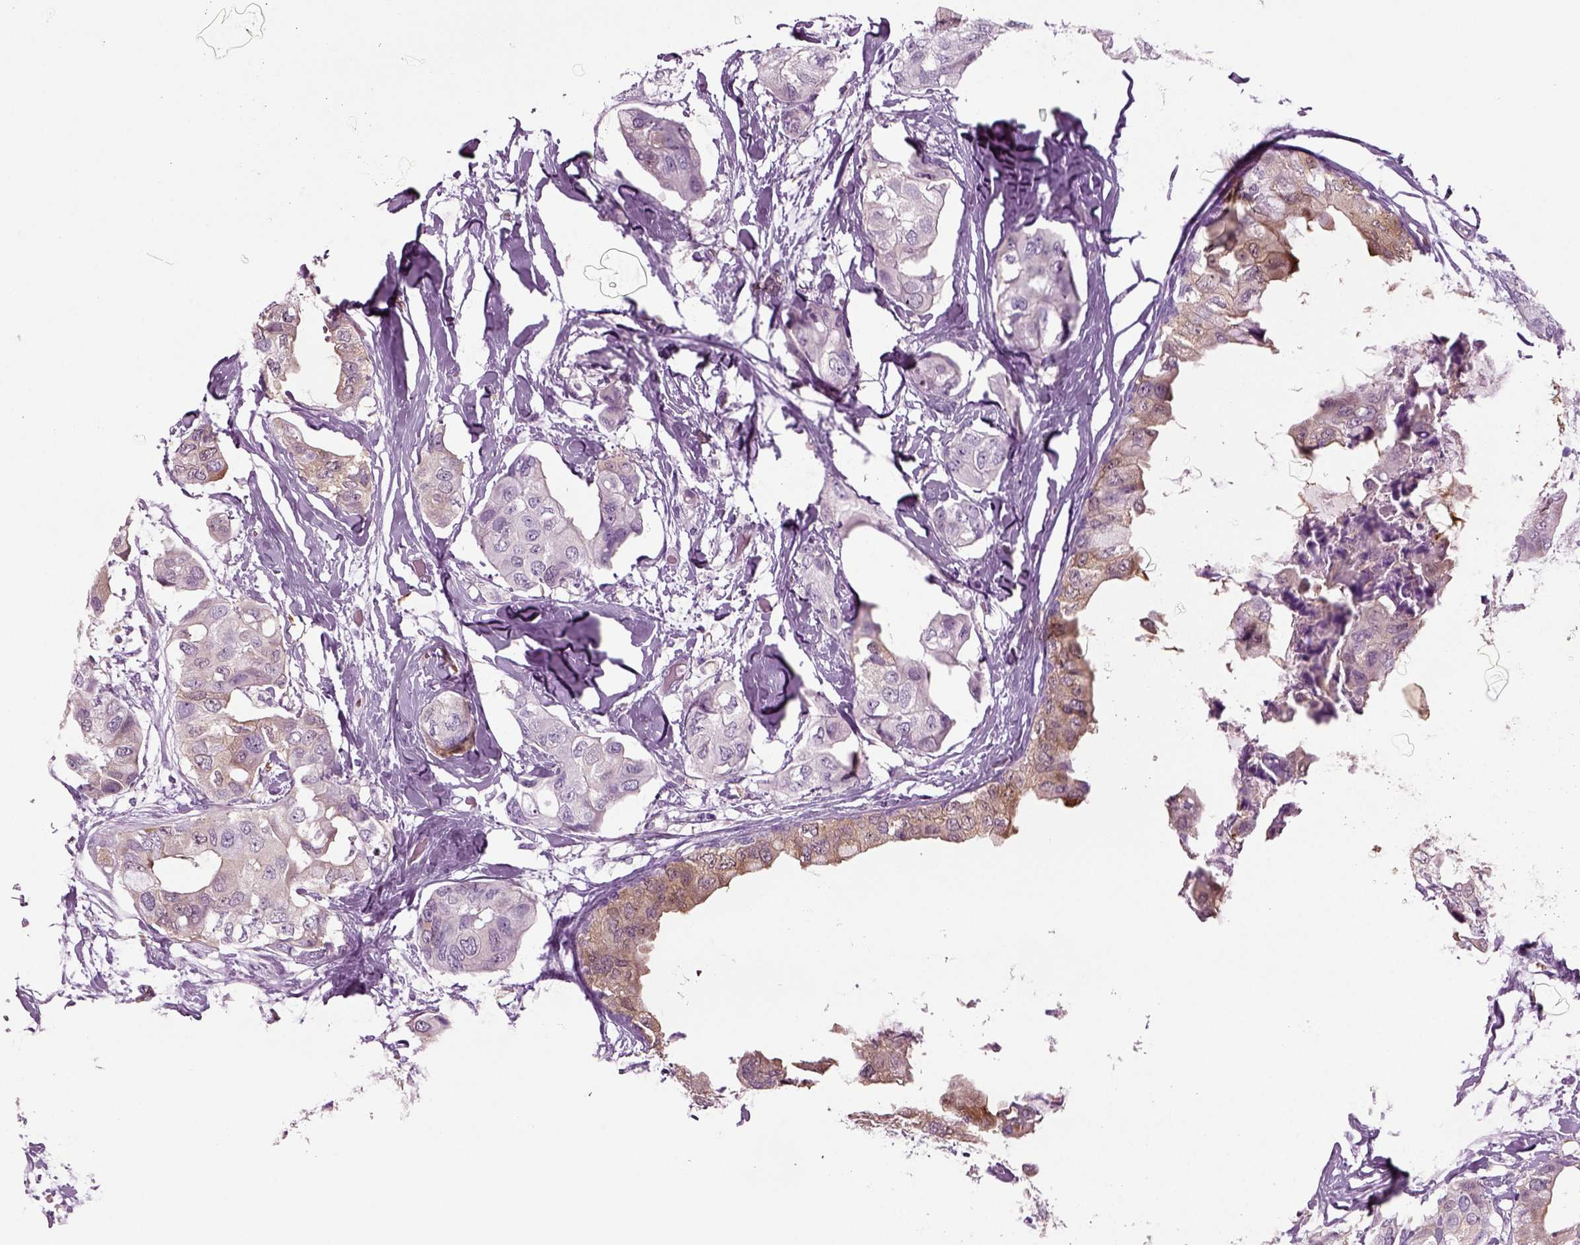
{"staining": {"intensity": "moderate", "quantity": "<25%", "location": "cytoplasmic/membranous"}, "tissue": "breast cancer", "cell_type": "Tumor cells", "image_type": "cancer", "snomed": [{"axis": "morphology", "description": "Normal tissue, NOS"}, {"axis": "morphology", "description": "Duct carcinoma"}, {"axis": "topography", "description": "Breast"}], "caption": "A micrograph of breast intraductal carcinoma stained for a protein exhibits moderate cytoplasmic/membranous brown staining in tumor cells. (IHC, brightfield microscopy, high magnification).", "gene": "CRABP1", "patient": {"sex": "female", "age": 40}}